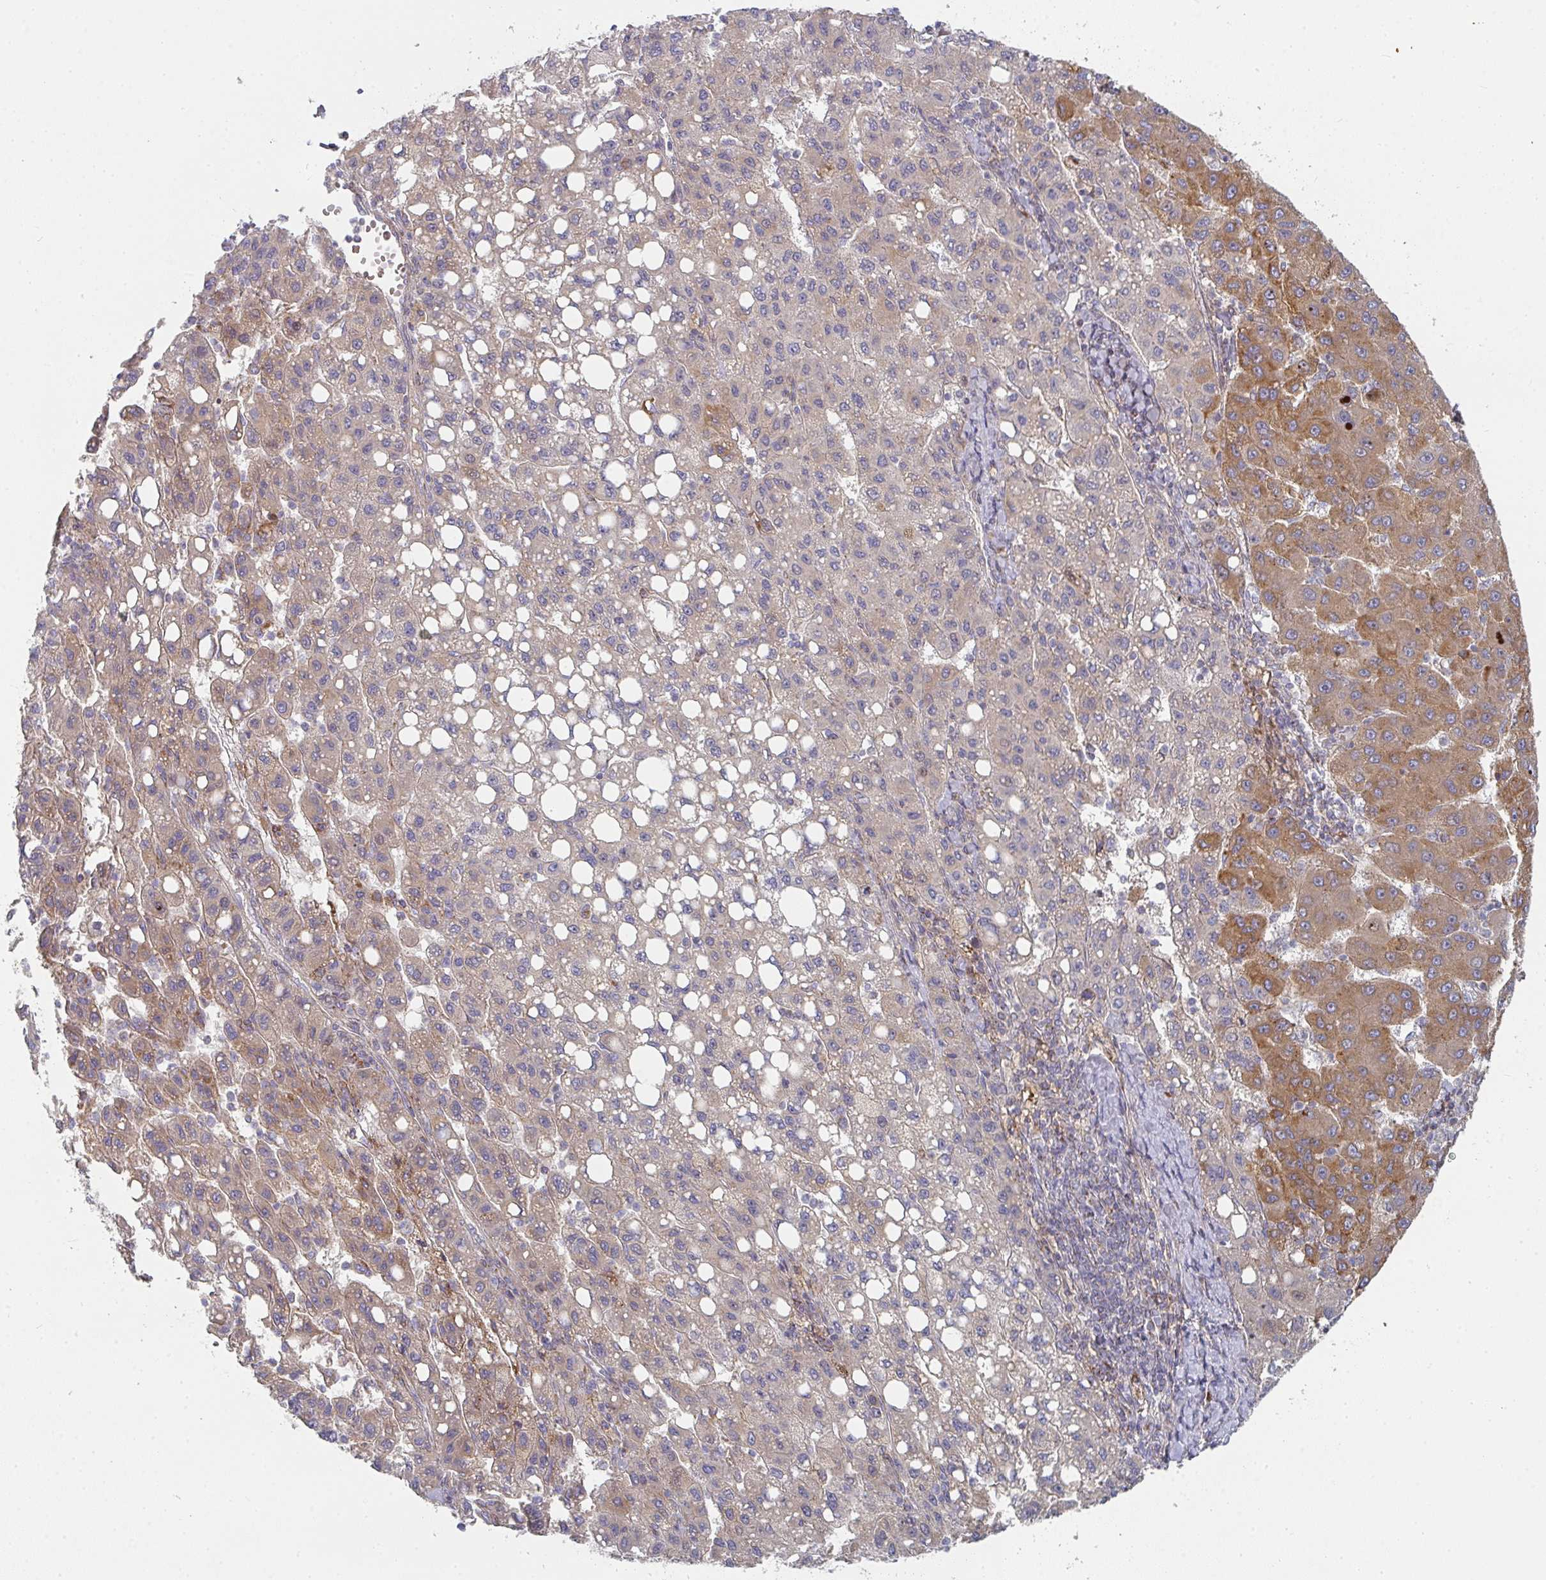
{"staining": {"intensity": "strong", "quantity": "<25%", "location": "cytoplasmic/membranous"}, "tissue": "liver cancer", "cell_type": "Tumor cells", "image_type": "cancer", "snomed": [{"axis": "morphology", "description": "Carcinoma, Hepatocellular, NOS"}, {"axis": "topography", "description": "Liver"}], "caption": "DAB immunohistochemical staining of liver hepatocellular carcinoma reveals strong cytoplasmic/membranous protein positivity in approximately <25% of tumor cells.", "gene": "RHEBL1", "patient": {"sex": "female", "age": 82}}